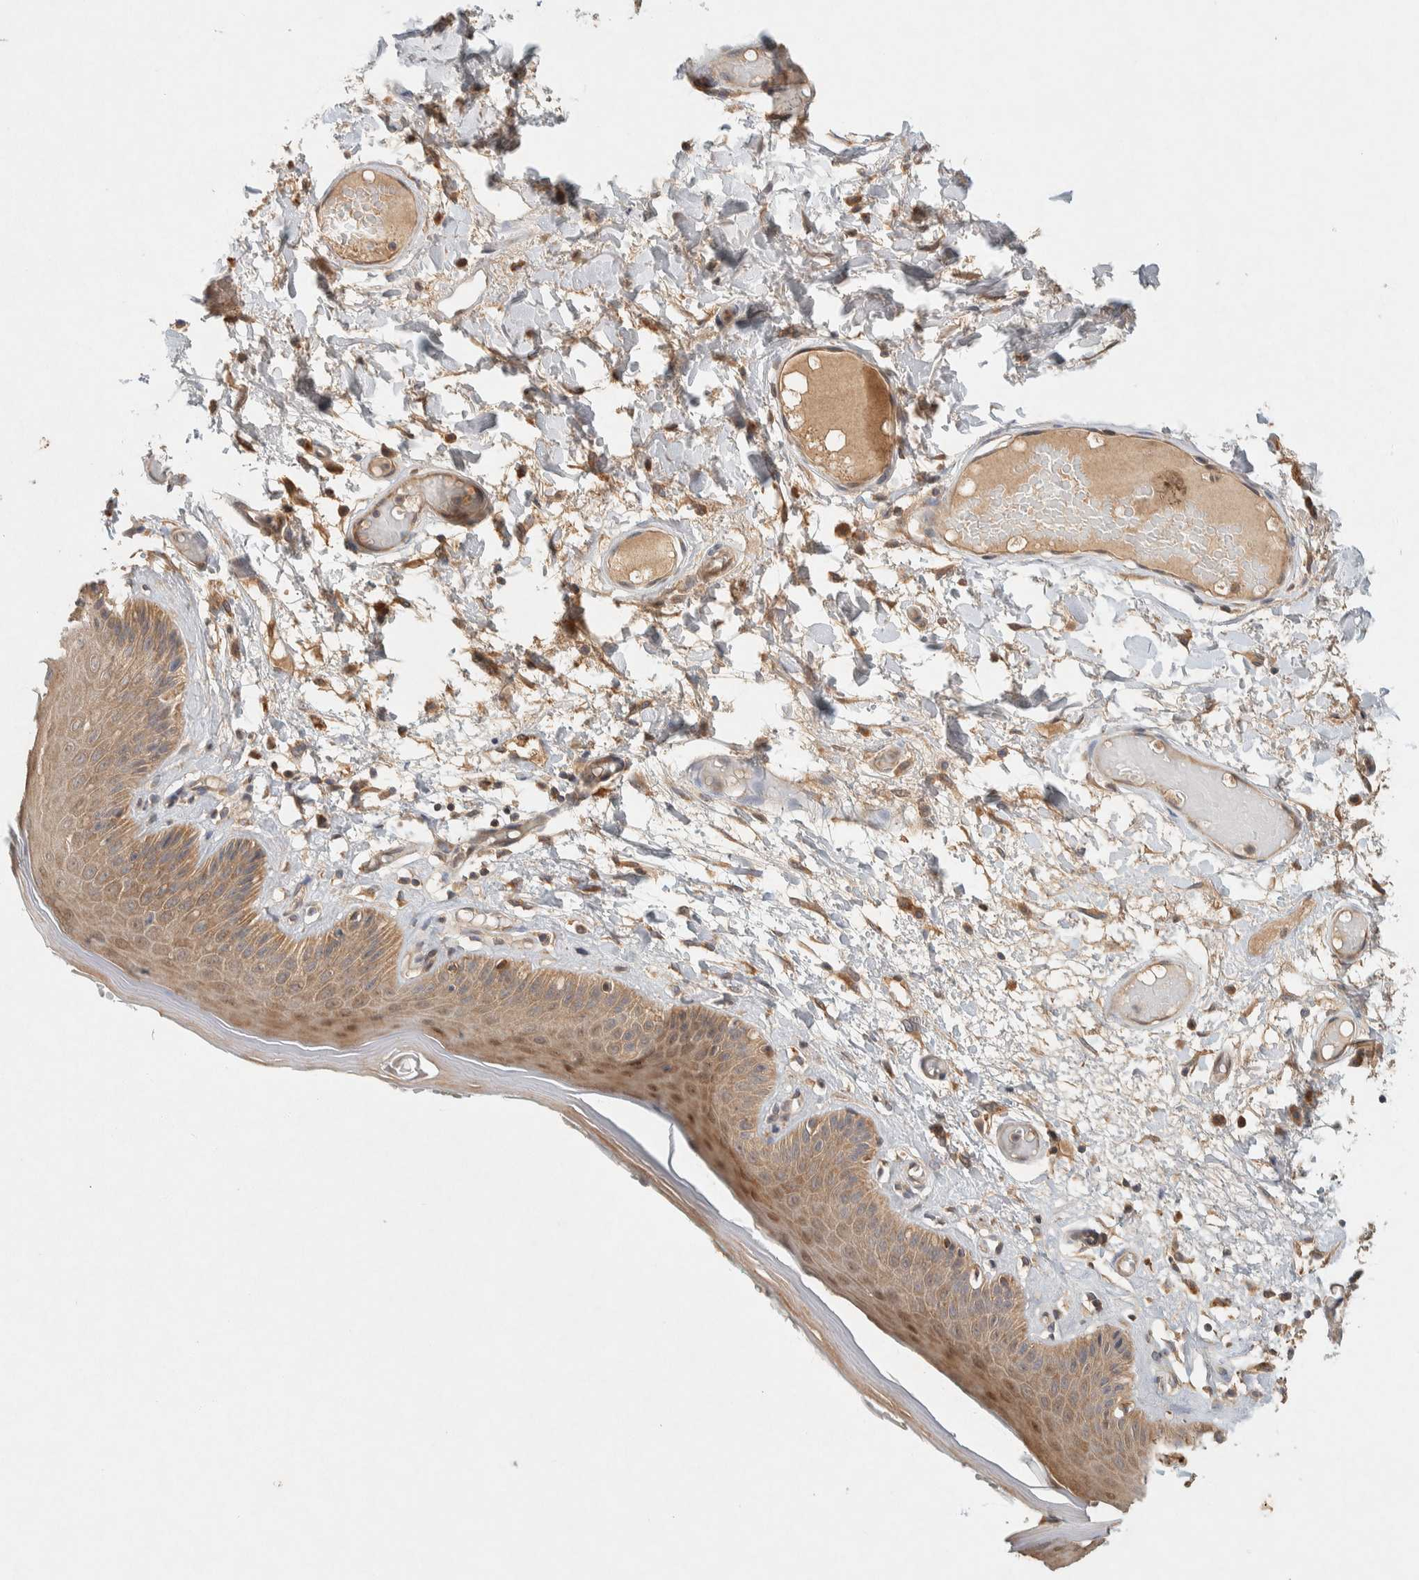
{"staining": {"intensity": "moderate", "quantity": ">75%", "location": "cytoplasmic/membranous,nuclear"}, "tissue": "skin", "cell_type": "Epidermal cells", "image_type": "normal", "snomed": [{"axis": "morphology", "description": "Normal tissue, NOS"}, {"axis": "topography", "description": "Vulva"}], "caption": "Human skin stained with a brown dye exhibits moderate cytoplasmic/membranous,nuclear positive positivity in approximately >75% of epidermal cells.", "gene": "PXK", "patient": {"sex": "female", "age": 73}}